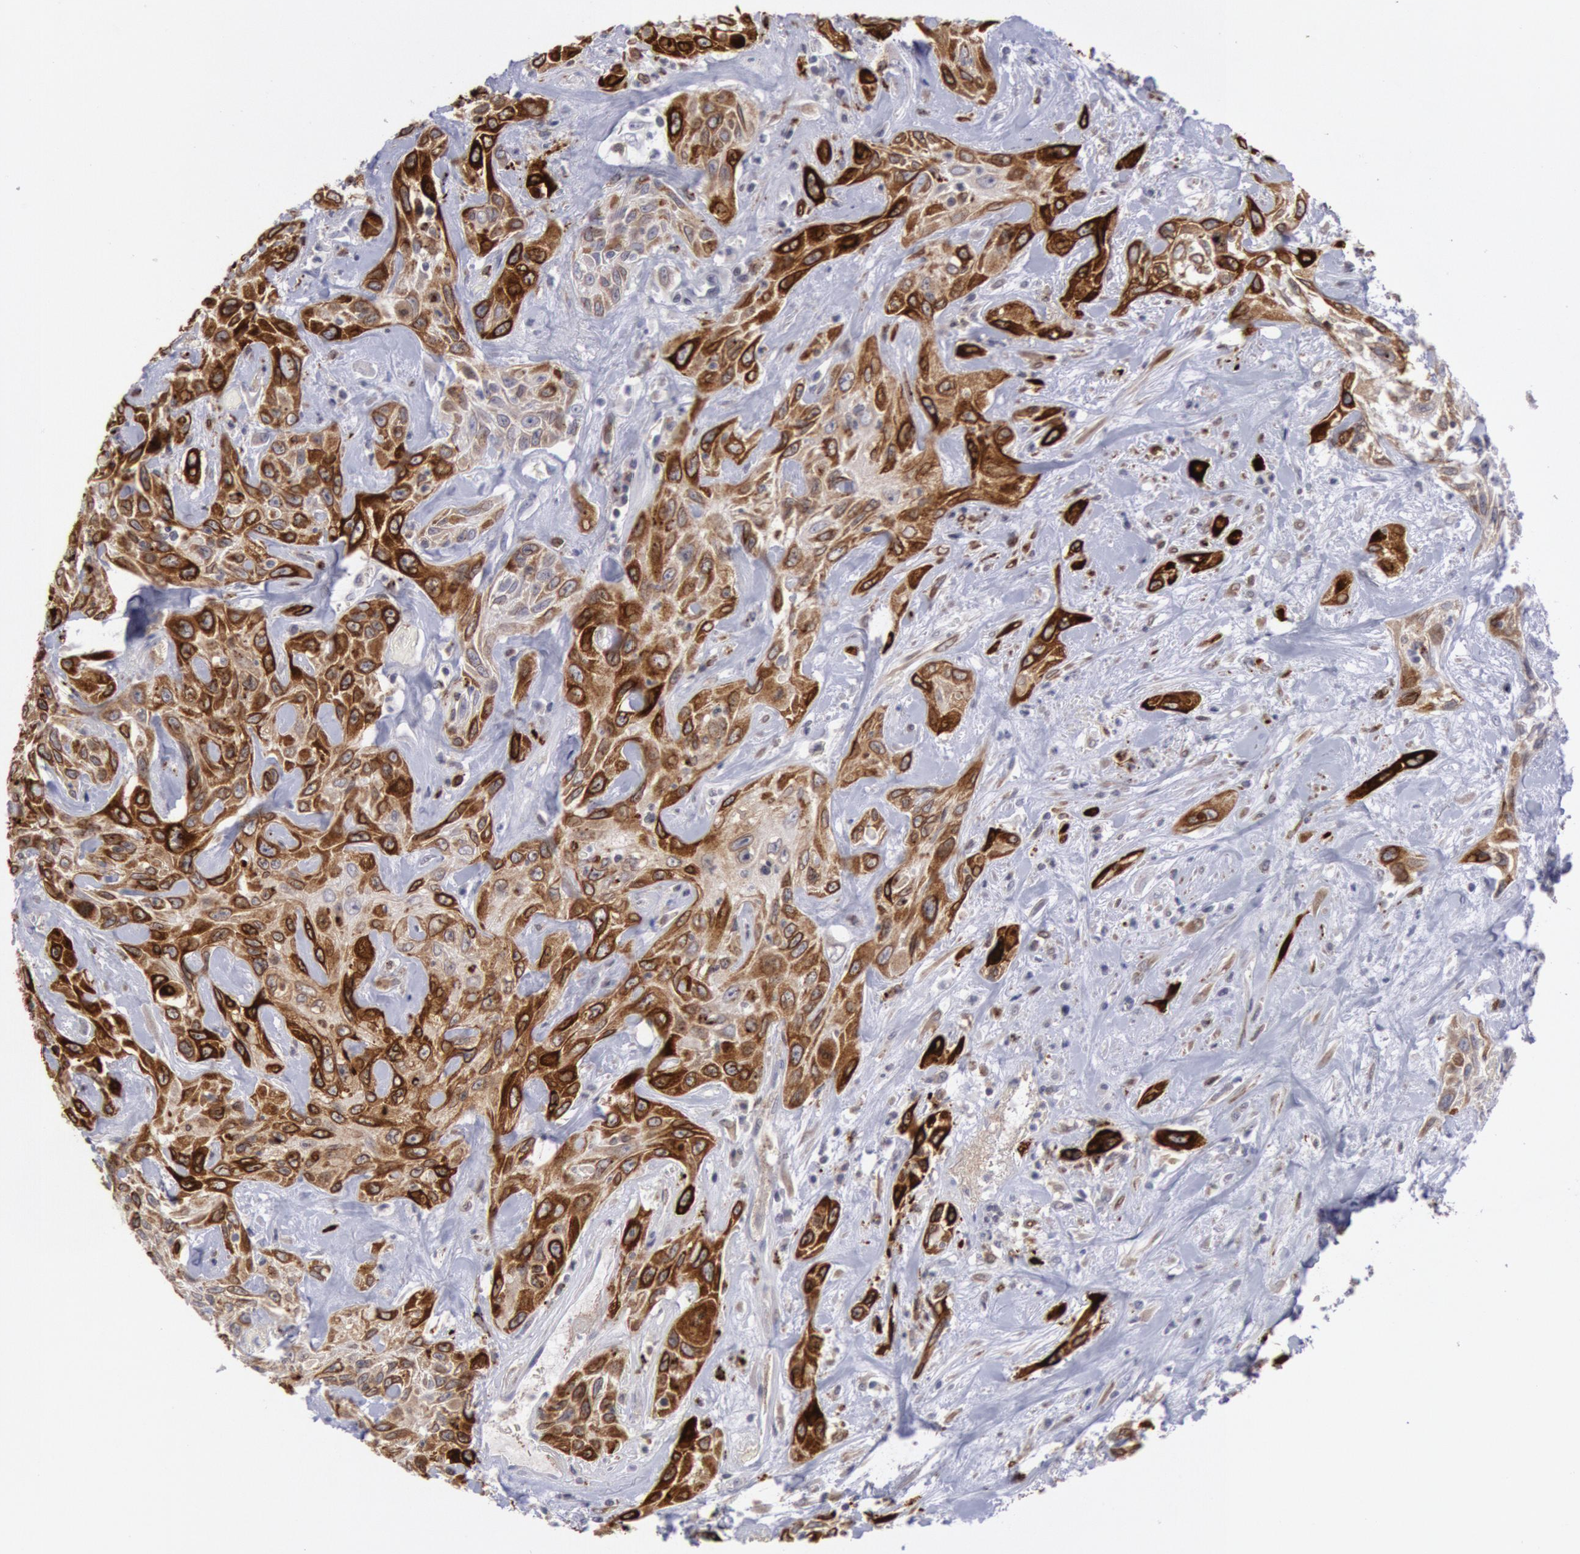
{"staining": {"intensity": "strong", "quantity": ">75%", "location": "cytoplasmic/membranous"}, "tissue": "urothelial cancer", "cell_type": "Tumor cells", "image_type": "cancer", "snomed": [{"axis": "morphology", "description": "Urothelial carcinoma, High grade"}, {"axis": "topography", "description": "Urinary bladder"}], "caption": "There is high levels of strong cytoplasmic/membranous expression in tumor cells of urothelial cancer, as demonstrated by immunohistochemical staining (brown color).", "gene": "PTGS2", "patient": {"sex": "female", "age": 84}}